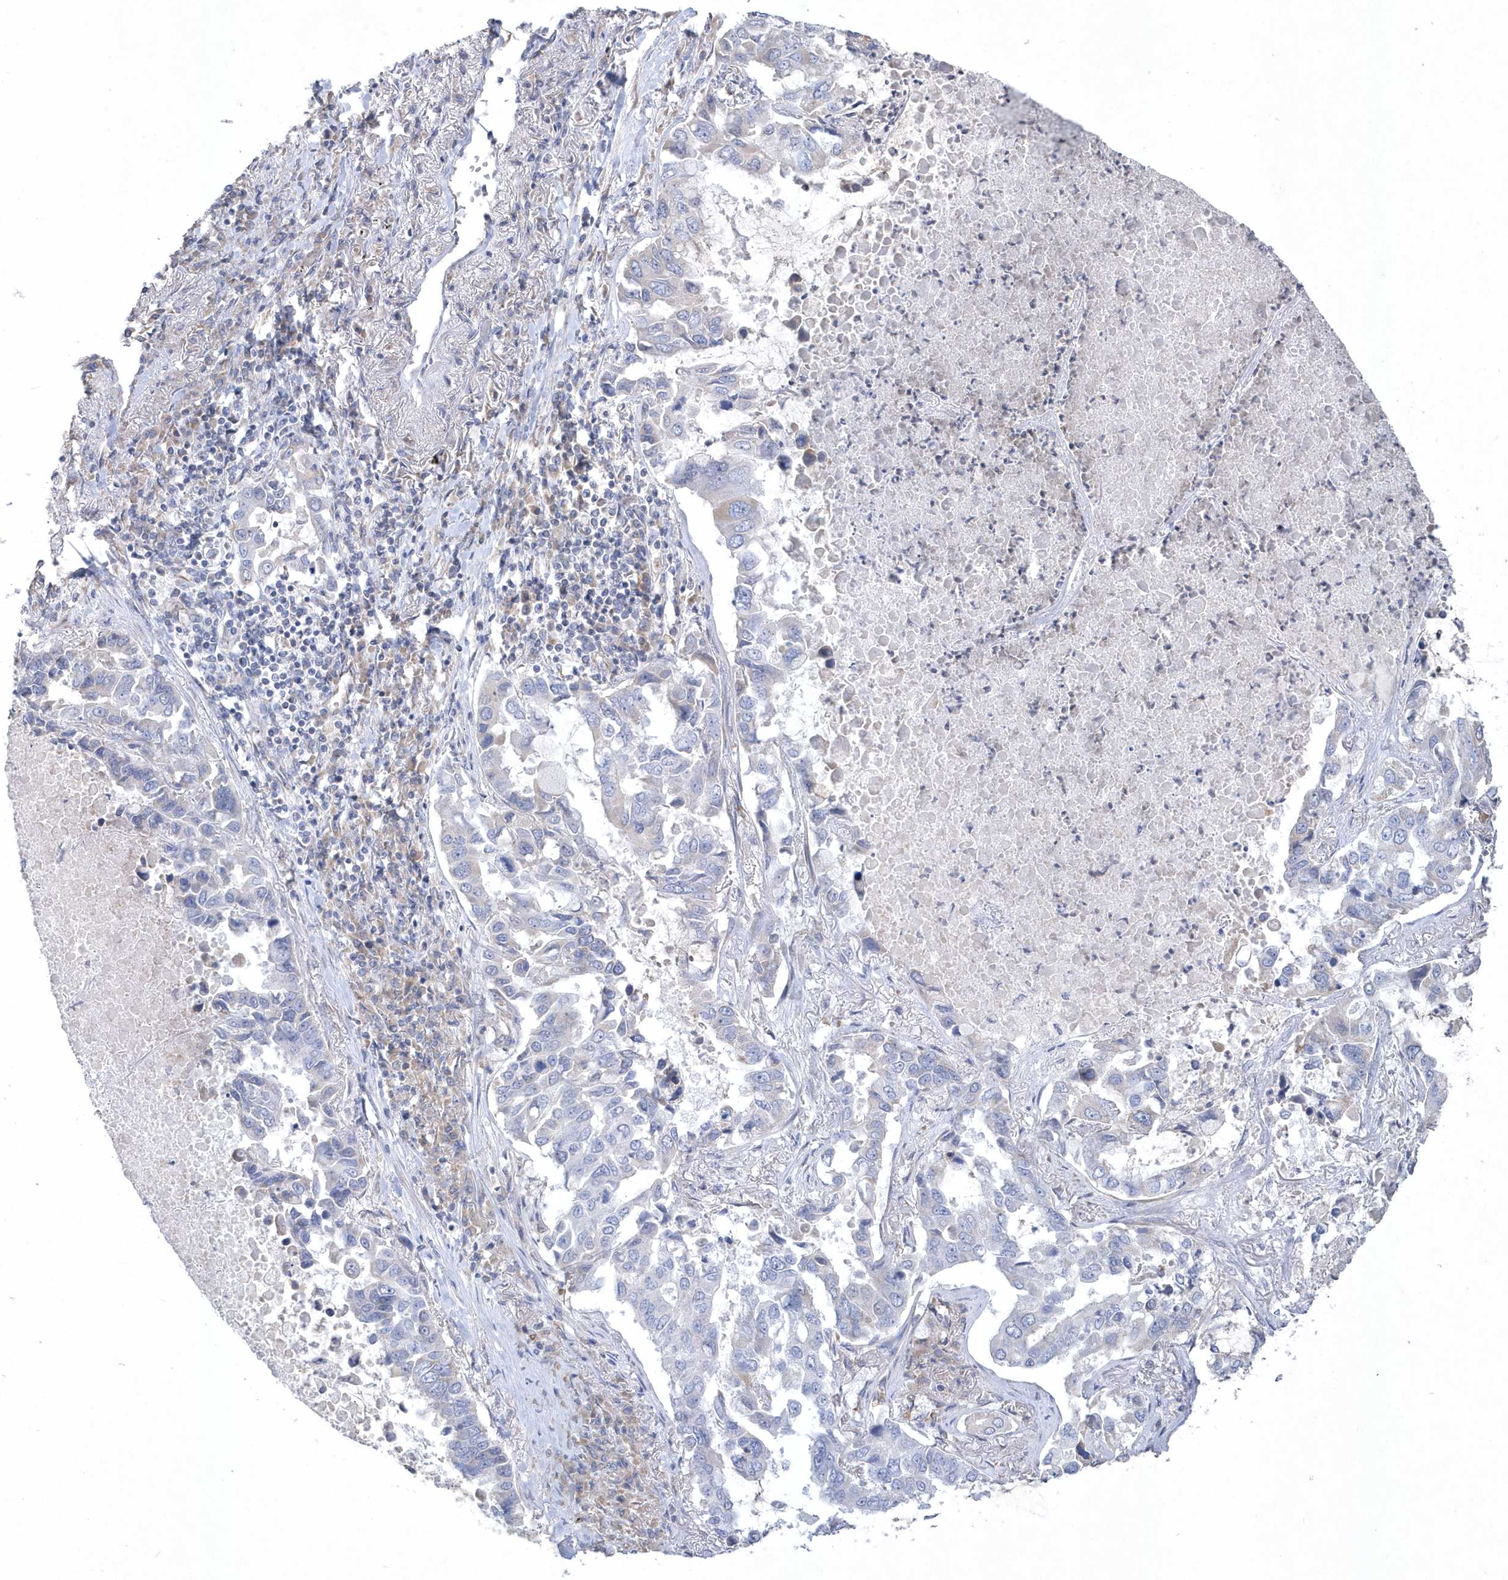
{"staining": {"intensity": "negative", "quantity": "none", "location": "none"}, "tissue": "lung cancer", "cell_type": "Tumor cells", "image_type": "cancer", "snomed": [{"axis": "morphology", "description": "Adenocarcinoma, NOS"}, {"axis": "topography", "description": "Lung"}], "caption": "Tumor cells are negative for protein expression in human lung cancer.", "gene": "DGAT1", "patient": {"sex": "male", "age": 64}}